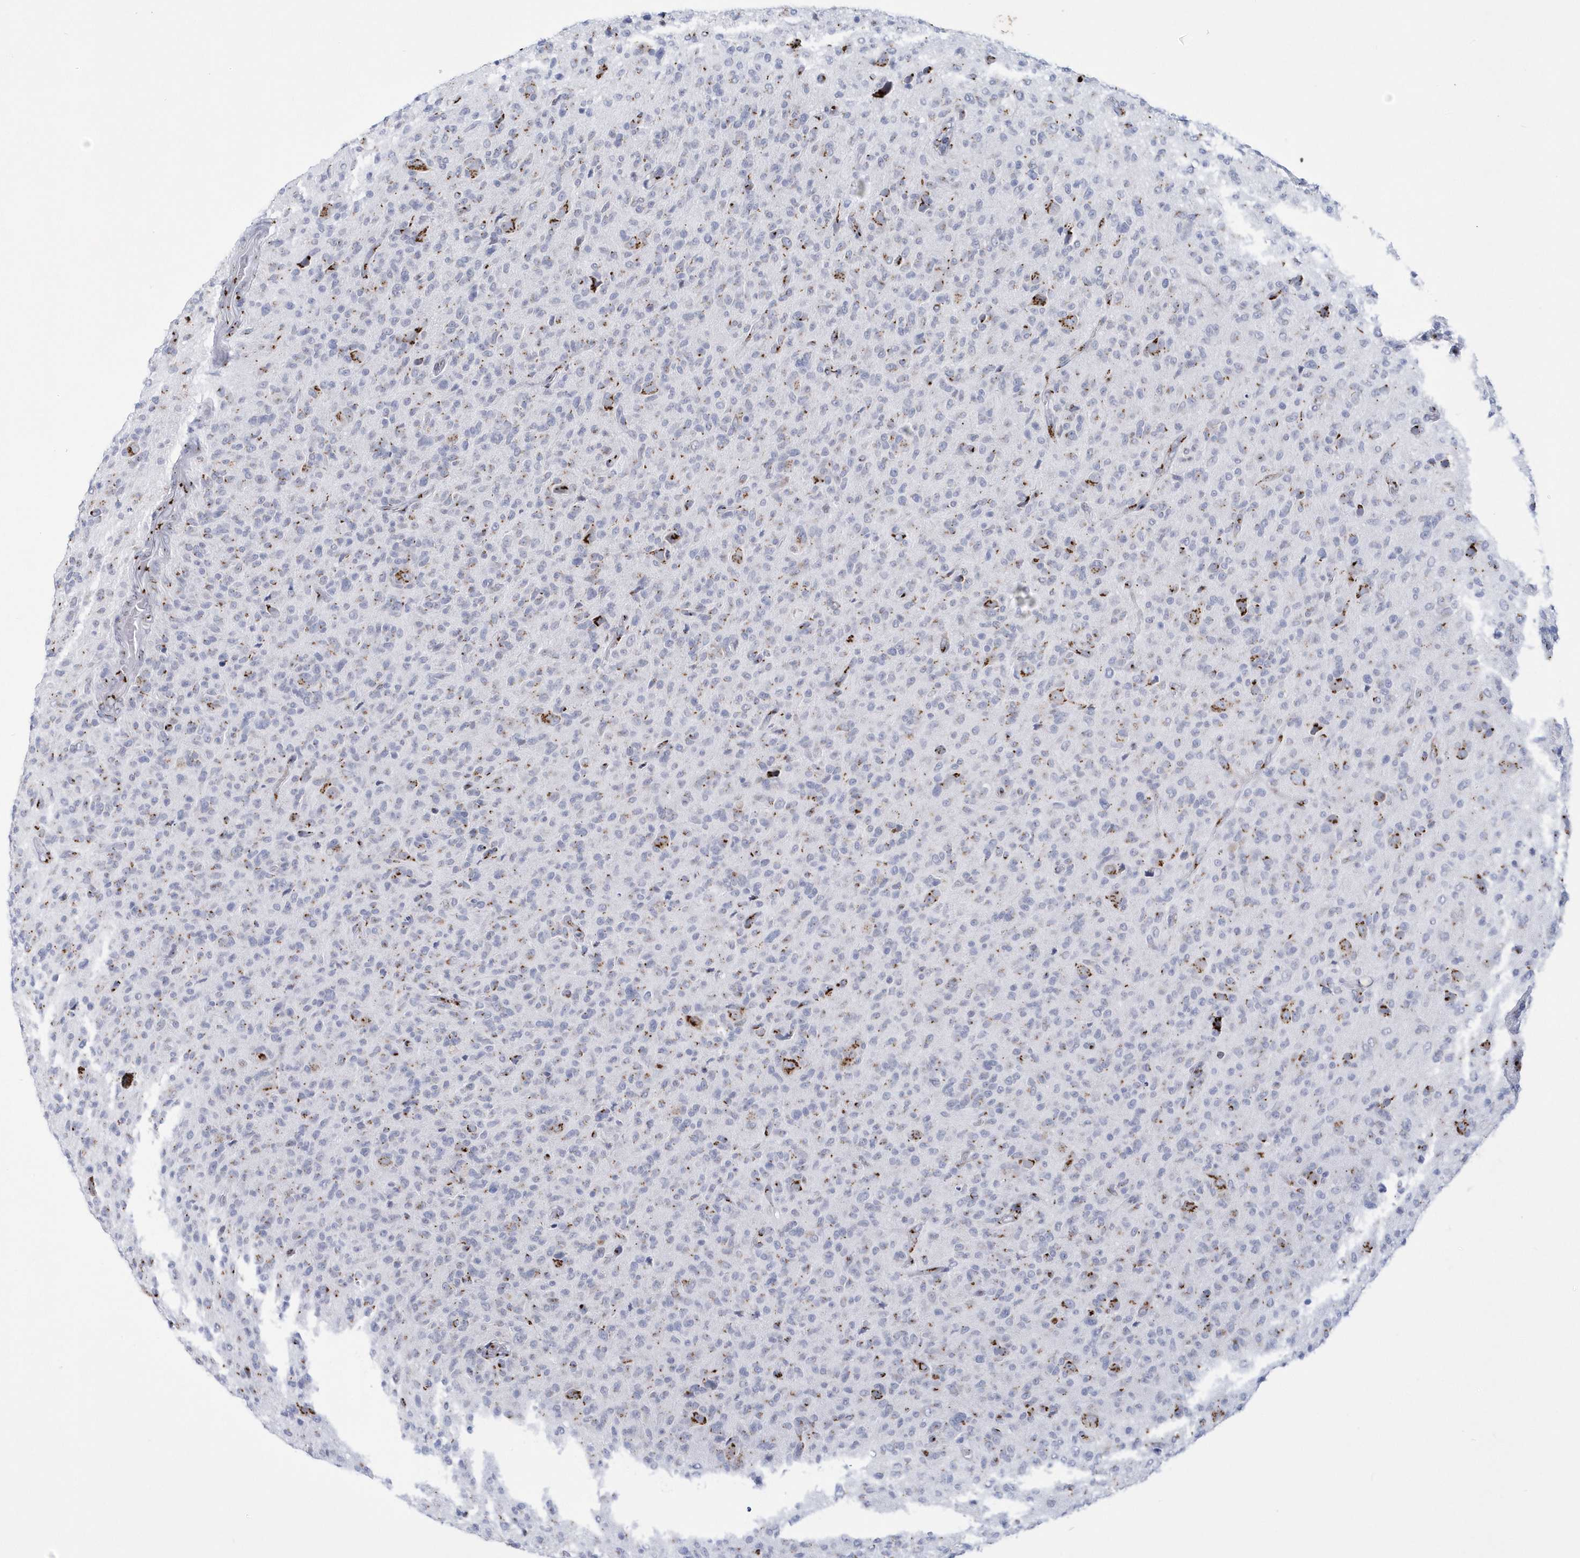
{"staining": {"intensity": "weak", "quantity": "<25%", "location": "cytoplasmic/membranous"}, "tissue": "glioma", "cell_type": "Tumor cells", "image_type": "cancer", "snomed": [{"axis": "morphology", "description": "Glioma, malignant, High grade"}, {"axis": "topography", "description": "Brain"}], "caption": "Immunohistochemistry (IHC) of high-grade glioma (malignant) exhibits no positivity in tumor cells.", "gene": "SLX9", "patient": {"sex": "female", "age": 57}}